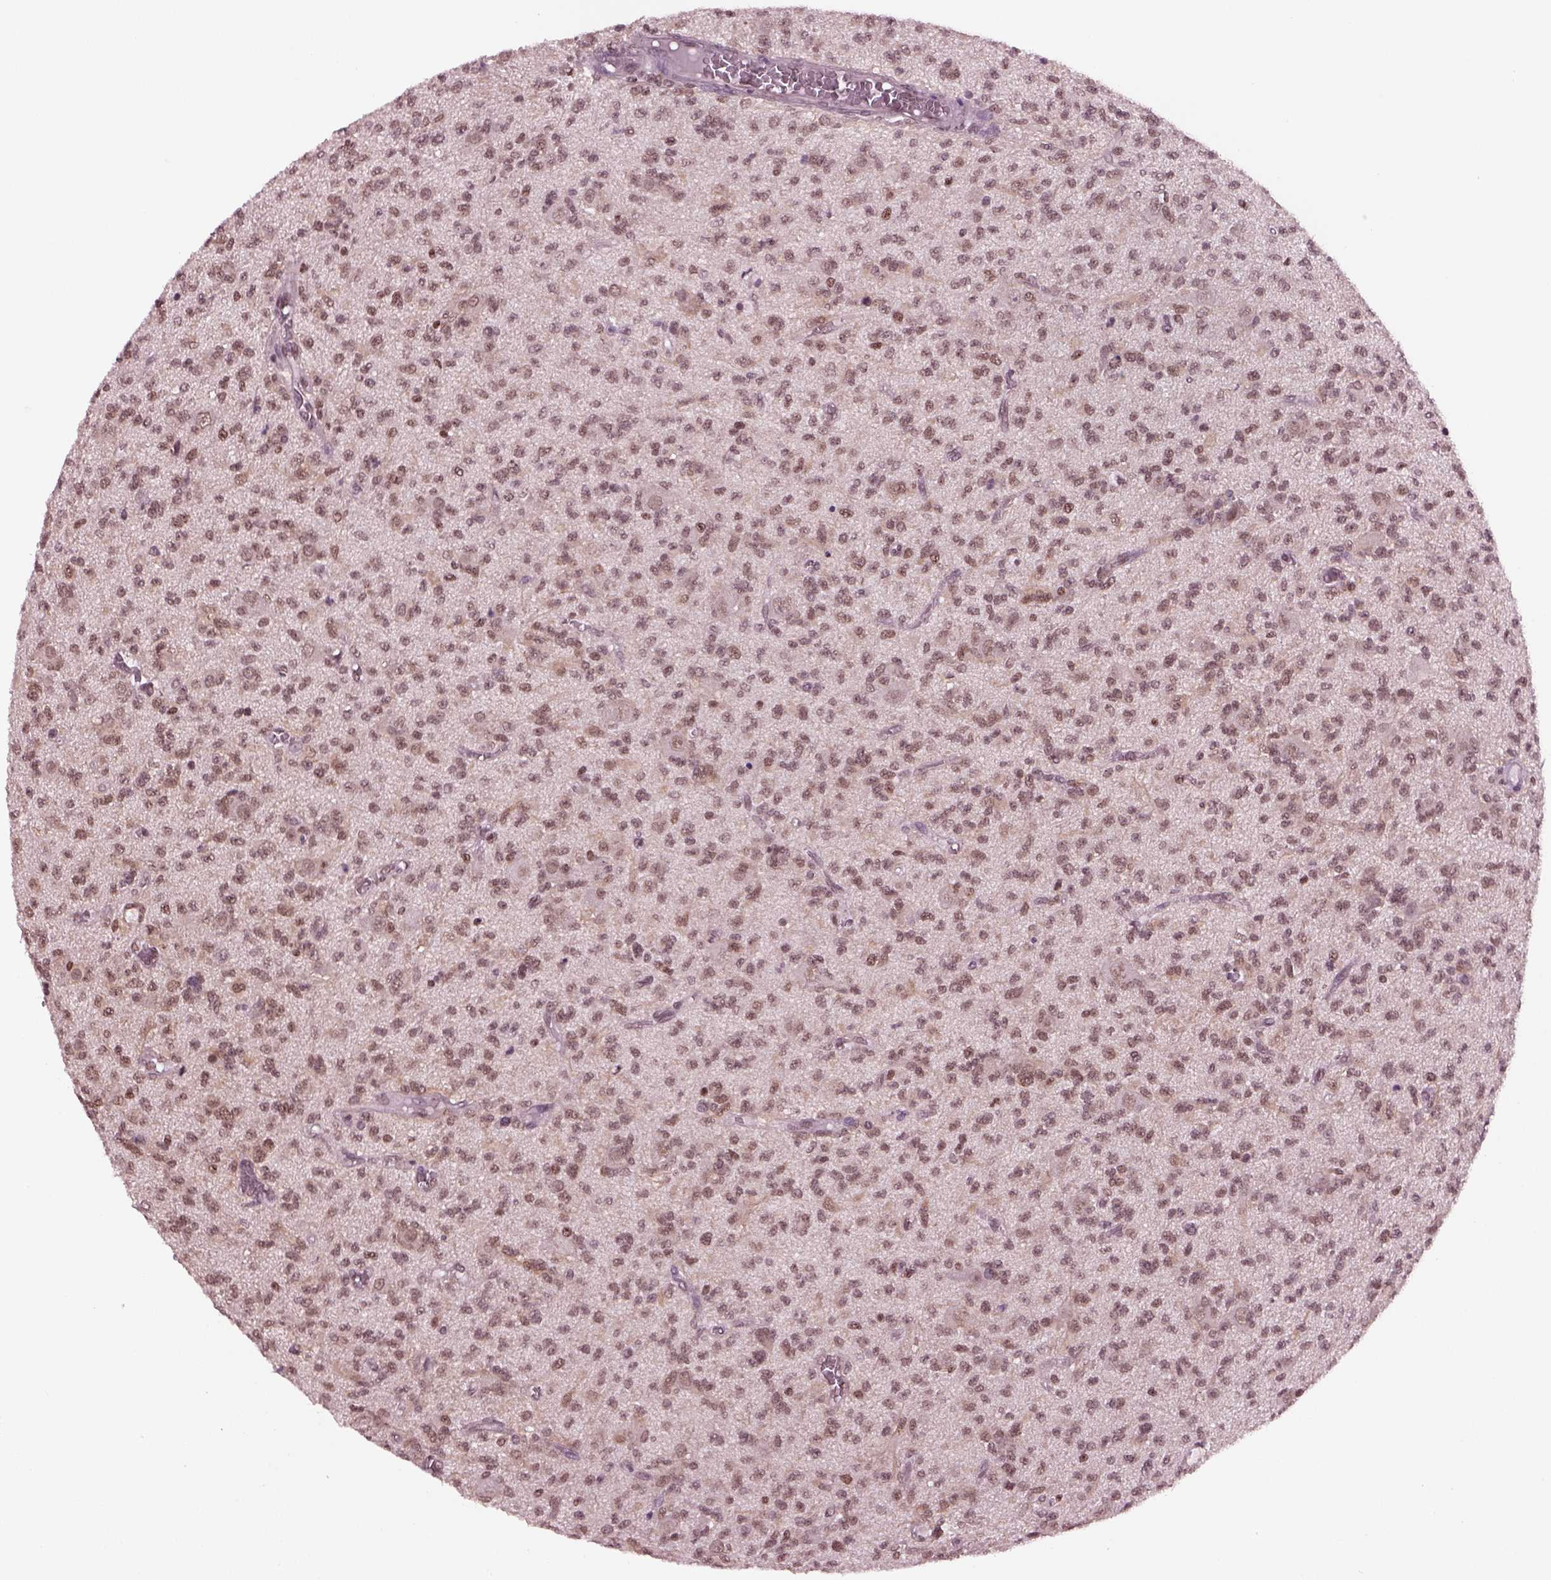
{"staining": {"intensity": "negative", "quantity": "none", "location": "none"}, "tissue": "glioma", "cell_type": "Tumor cells", "image_type": "cancer", "snomed": [{"axis": "morphology", "description": "Glioma, malignant, Low grade"}, {"axis": "topography", "description": "Brain"}], "caption": "Glioma stained for a protein using IHC demonstrates no expression tumor cells.", "gene": "RUVBL2", "patient": {"sex": "male", "age": 64}}